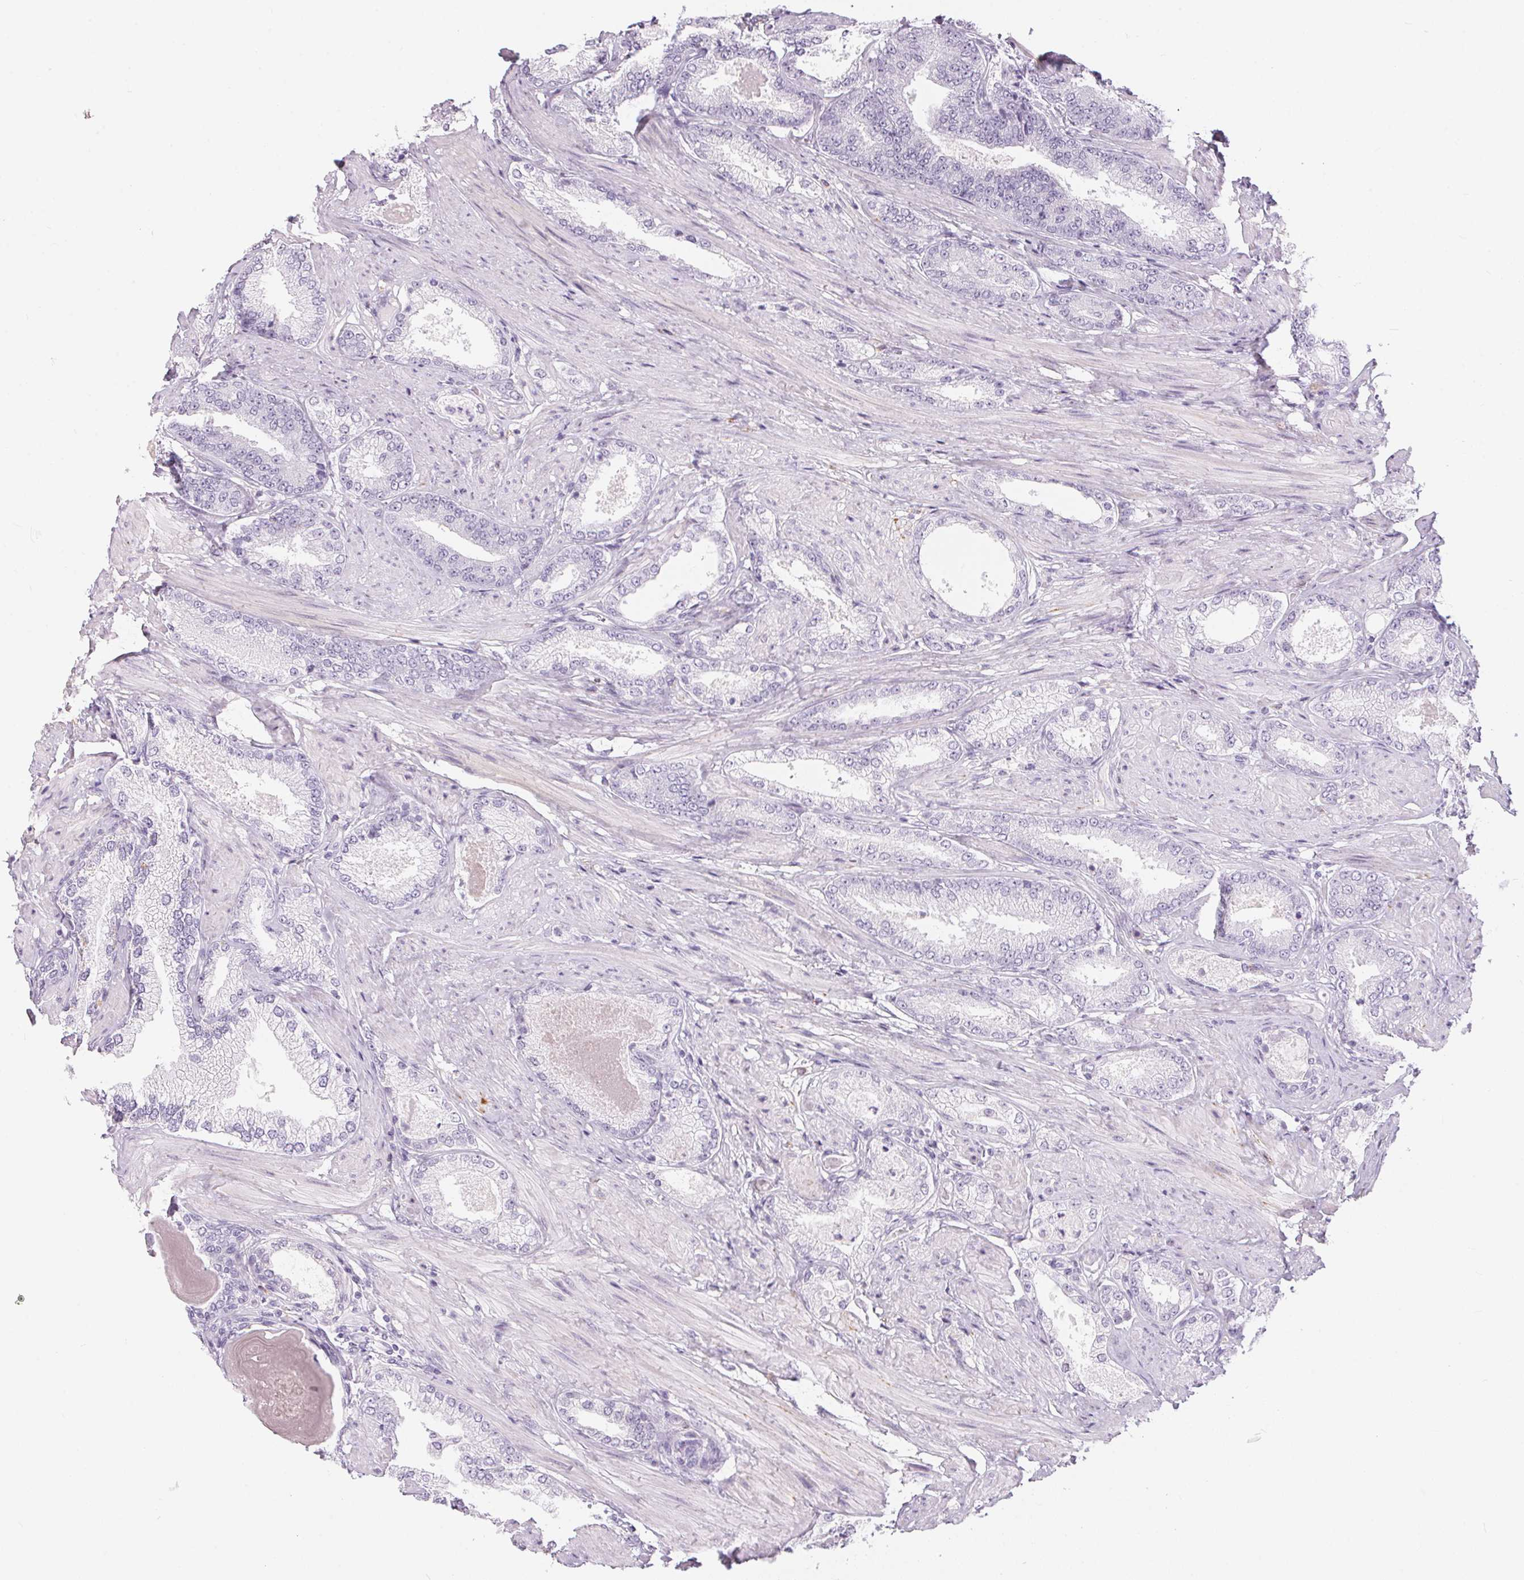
{"staining": {"intensity": "negative", "quantity": "none", "location": "none"}, "tissue": "prostate cancer", "cell_type": "Tumor cells", "image_type": "cancer", "snomed": [{"axis": "morphology", "description": "Adenocarcinoma, High grade"}, {"axis": "topography", "description": "Prostate and seminal vesicle, NOS"}], "caption": "The photomicrograph reveals no staining of tumor cells in prostate cancer.", "gene": "CADPS", "patient": {"sex": "male", "age": 61}}